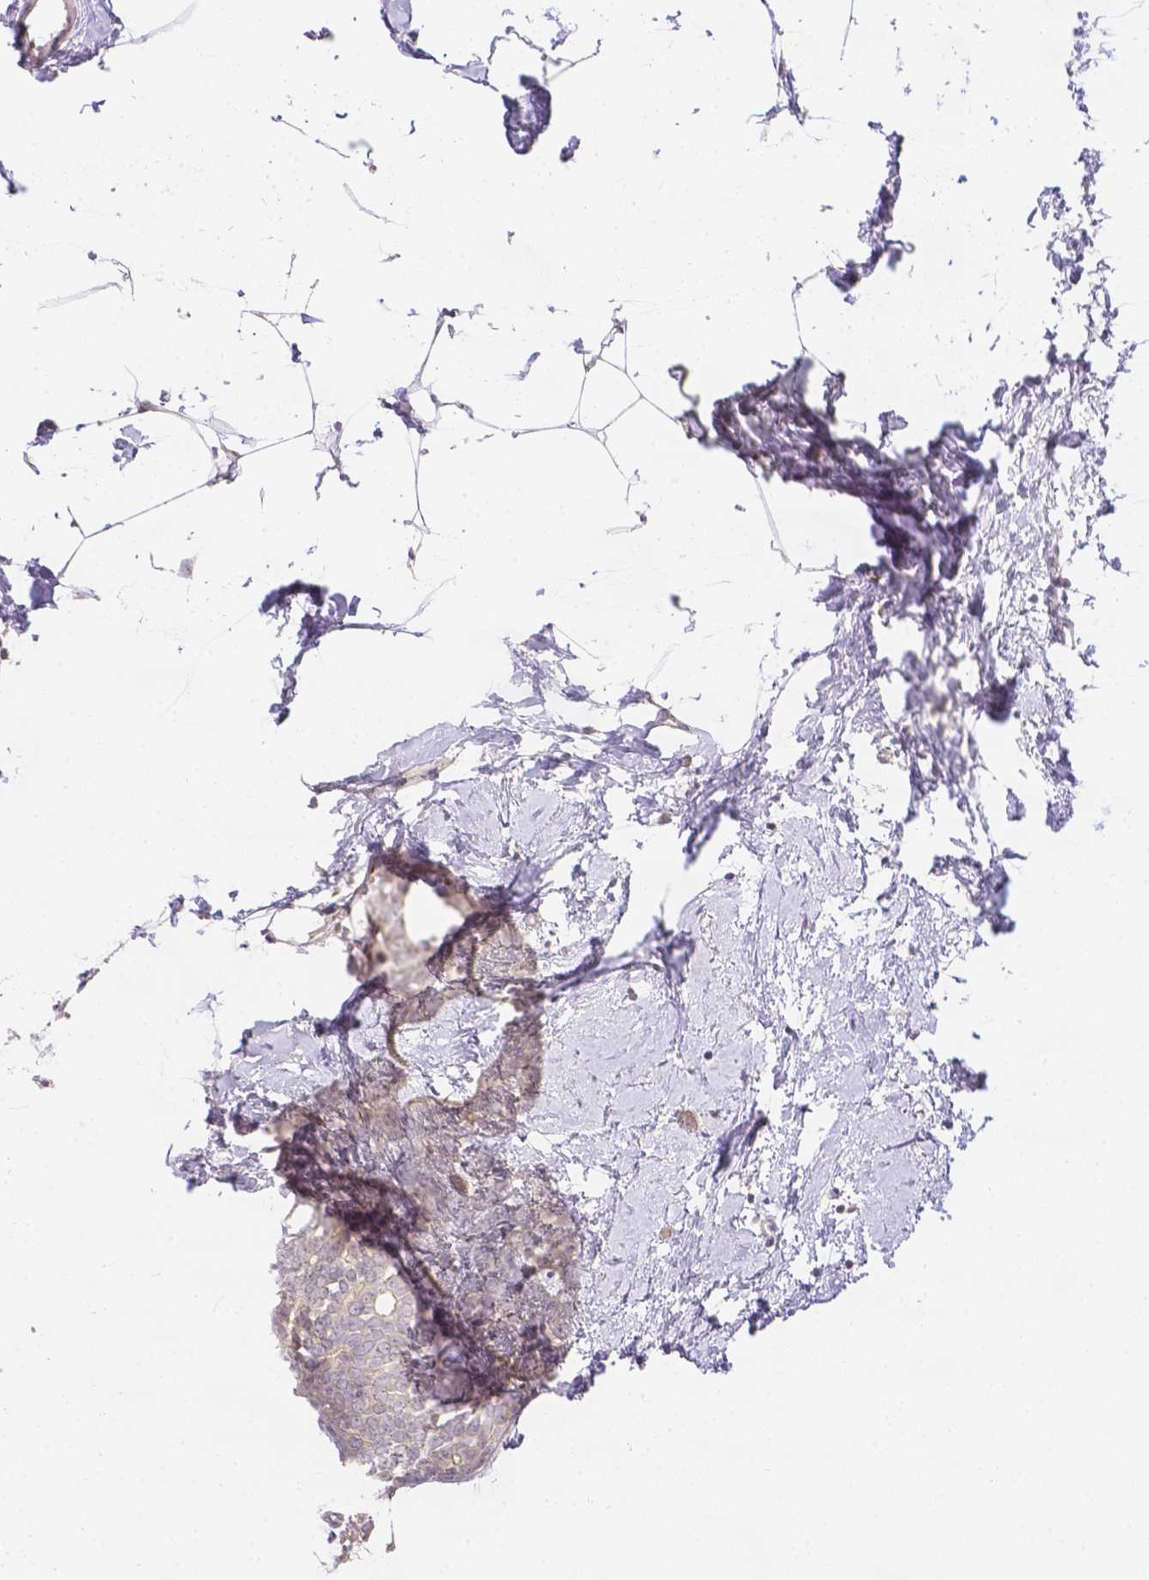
{"staining": {"intensity": "negative", "quantity": "none", "location": "none"}, "tissue": "breast cancer", "cell_type": "Tumor cells", "image_type": "cancer", "snomed": [{"axis": "morphology", "description": "Duct carcinoma"}, {"axis": "topography", "description": "Breast"}], "caption": "This is an IHC photomicrograph of human breast infiltrating ductal carcinoma. There is no expression in tumor cells.", "gene": "ZNF280B", "patient": {"sex": "female", "age": 40}}